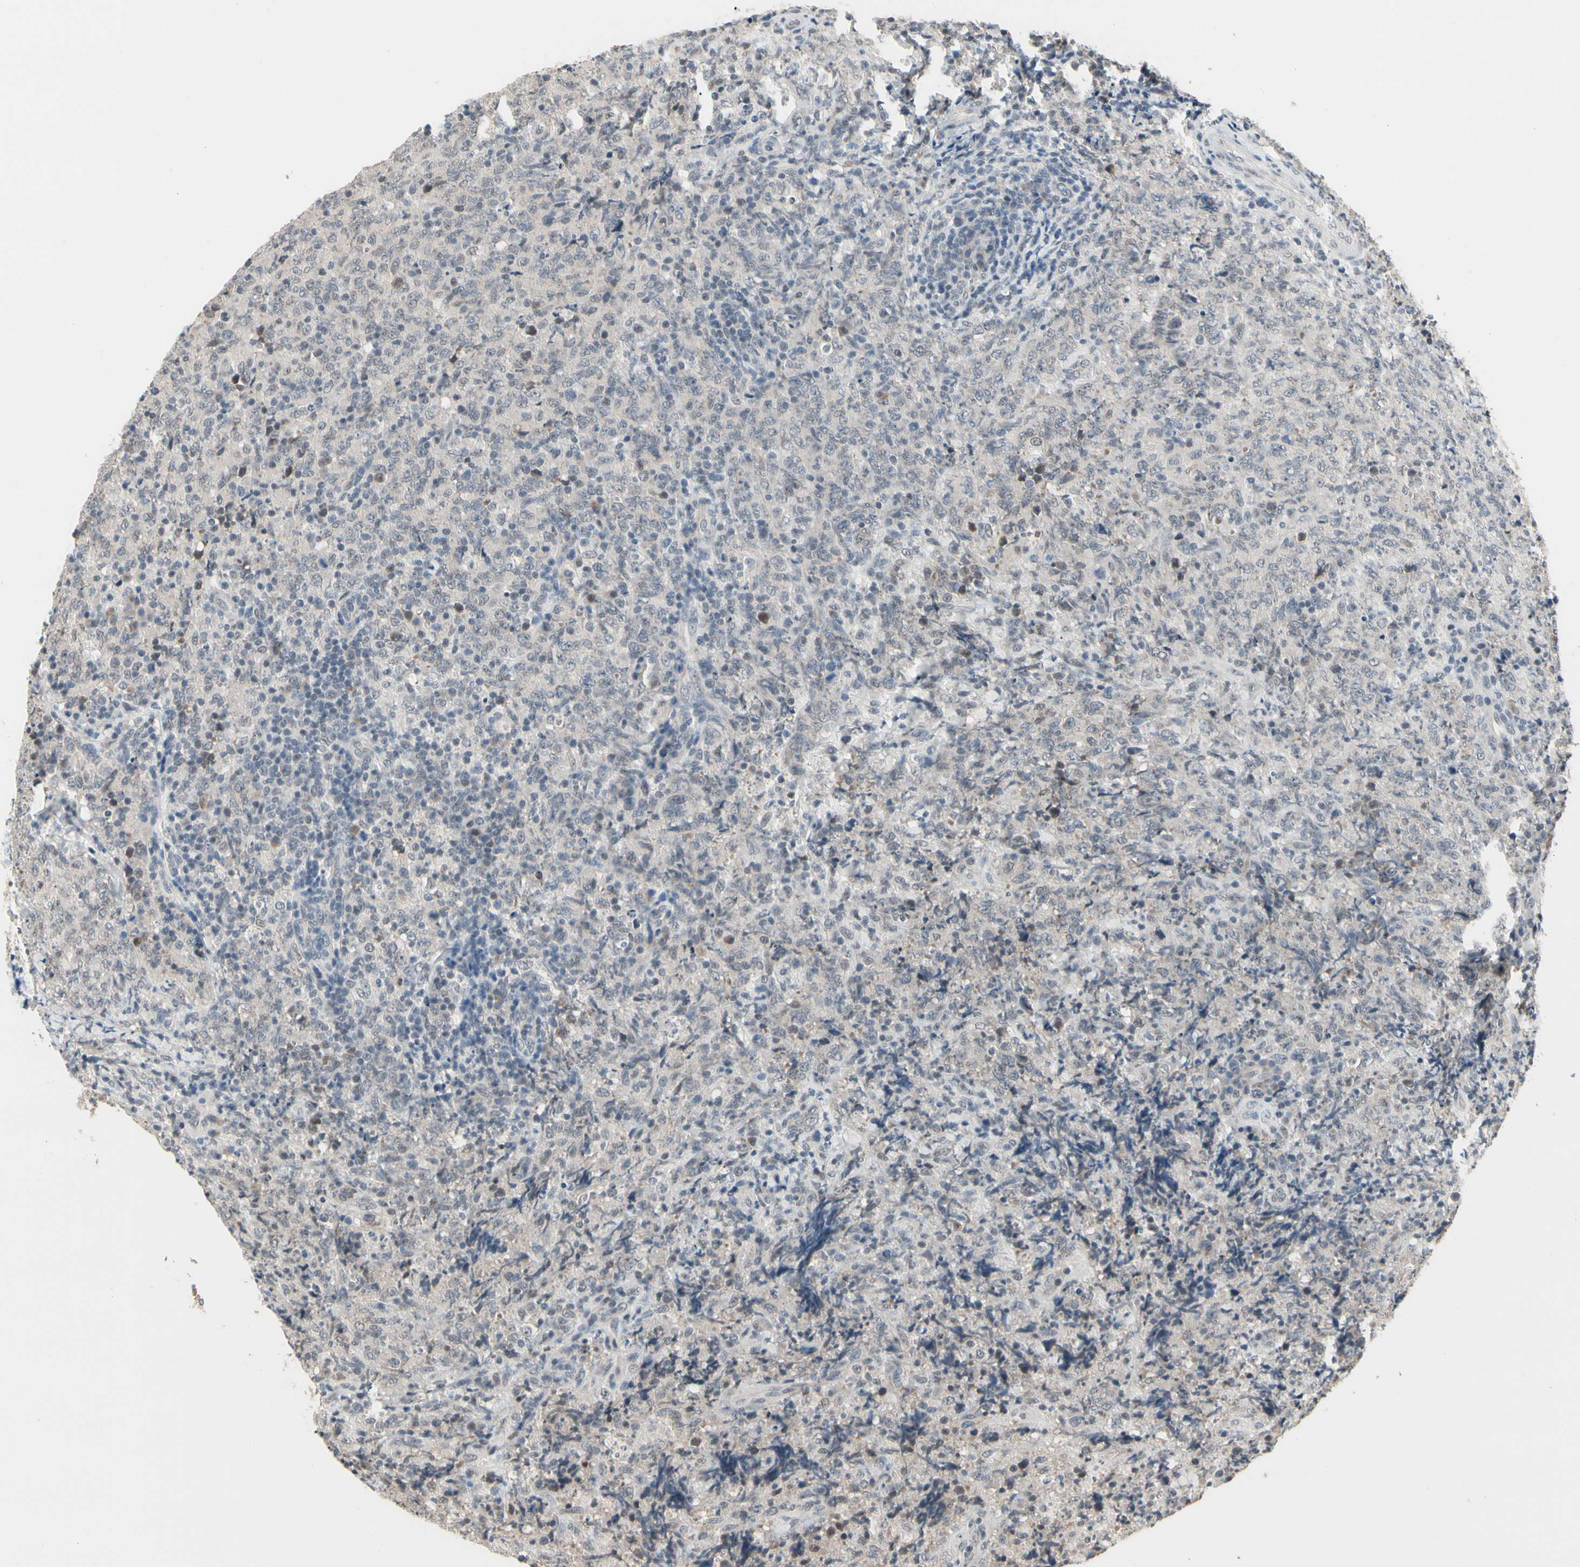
{"staining": {"intensity": "negative", "quantity": "none", "location": "none"}, "tissue": "lymphoma", "cell_type": "Tumor cells", "image_type": "cancer", "snomed": [{"axis": "morphology", "description": "Malignant lymphoma, non-Hodgkin's type, High grade"}, {"axis": "topography", "description": "Tonsil"}], "caption": "Immunohistochemistry (IHC) histopathology image of lymphoma stained for a protein (brown), which shows no staining in tumor cells.", "gene": "GREM1", "patient": {"sex": "female", "age": 36}}